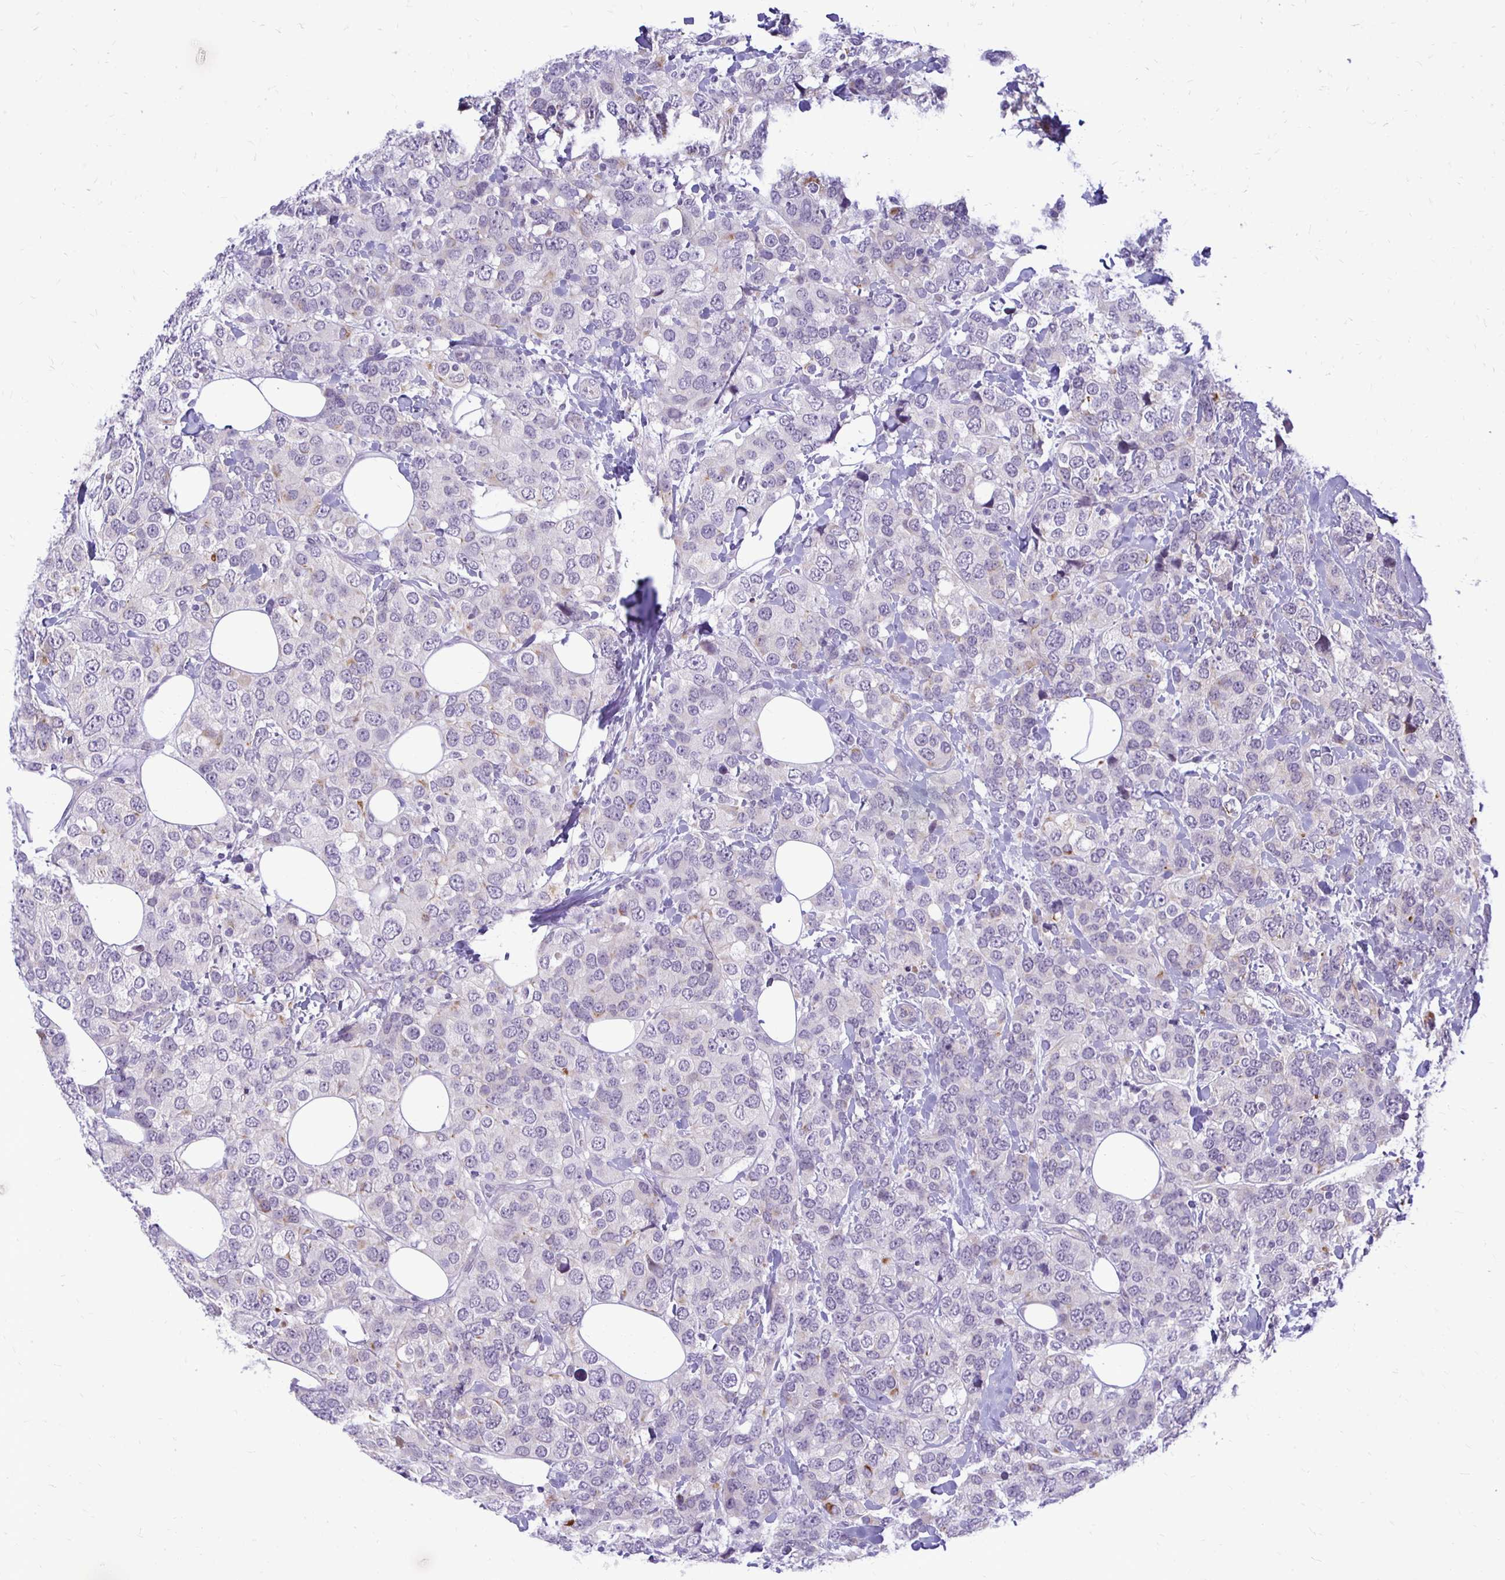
{"staining": {"intensity": "negative", "quantity": "none", "location": "none"}, "tissue": "breast cancer", "cell_type": "Tumor cells", "image_type": "cancer", "snomed": [{"axis": "morphology", "description": "Lobular carcinoma"}, {"axis": "topography", "description": "Breast"}], "caption": "Breast cancer was stained to show a protein in brown. There is no significant expression in tumor cells.", "gene": "EPYC", "patient": {"sex": "female", "age": 59}}